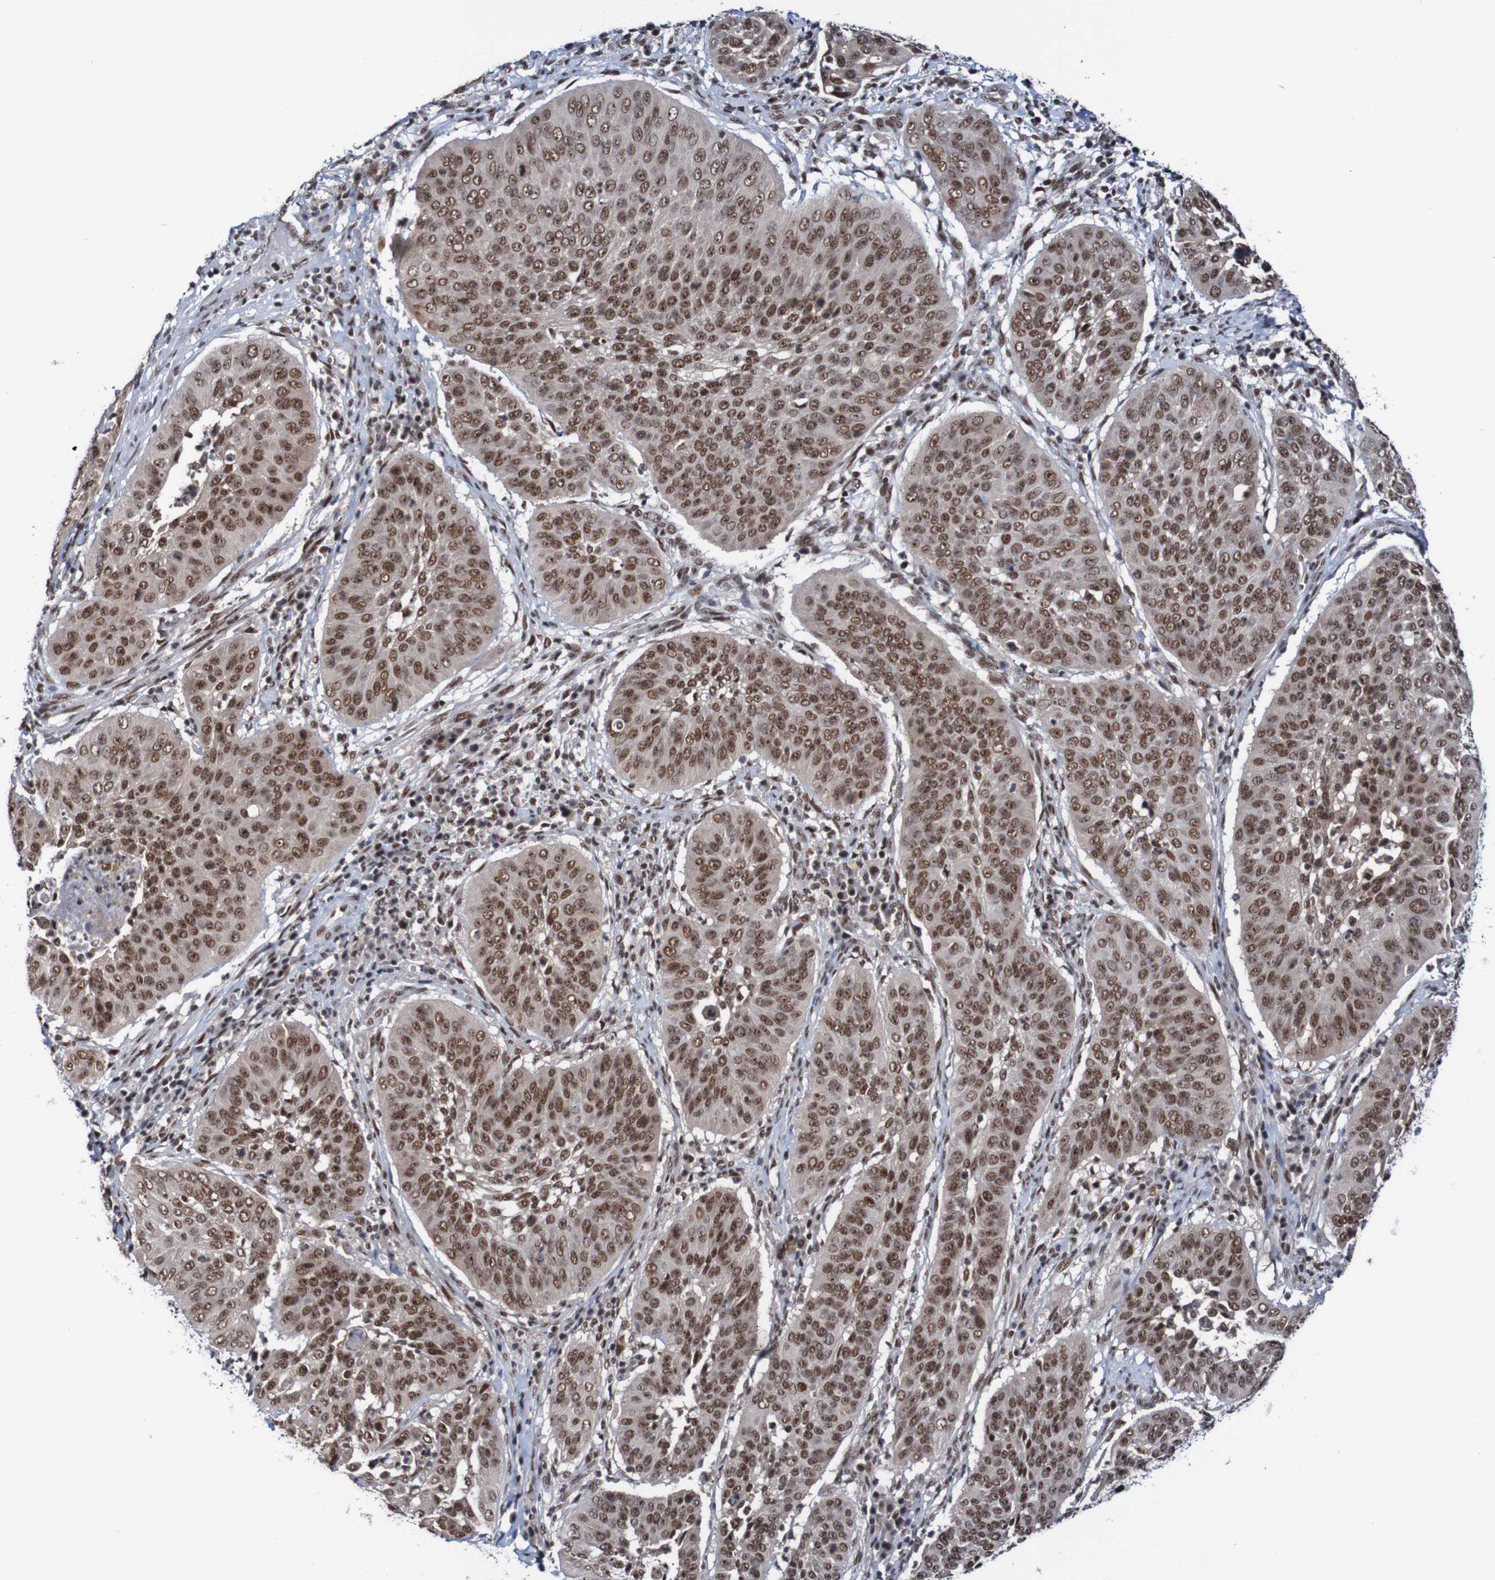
{"staining": {"intensity": "moderate", "quantity": ">75%", "location": "nuclear"}, "tissue": "cervical cancer", "cell_type": "Tumor cells", "image_type": "cancer", "snomed": [{"axis": "morphology", "description": "Normal tissue, NOS"}, {"axis": "morphology", "description": "Squamous cell carcinoma, NOS"}, {"axis": "topography", "description": "Cervix"}], "caption": "DAB (3,3'-diaminobenzidine) immunohistochemical staining of human squamous cell carcinoma (cervical) reveals moderate nuclear protein positivity in approximately >75% of tumor cells.", "gene": "CDC5L", "patient": {"sex": "female", "age": 39}}